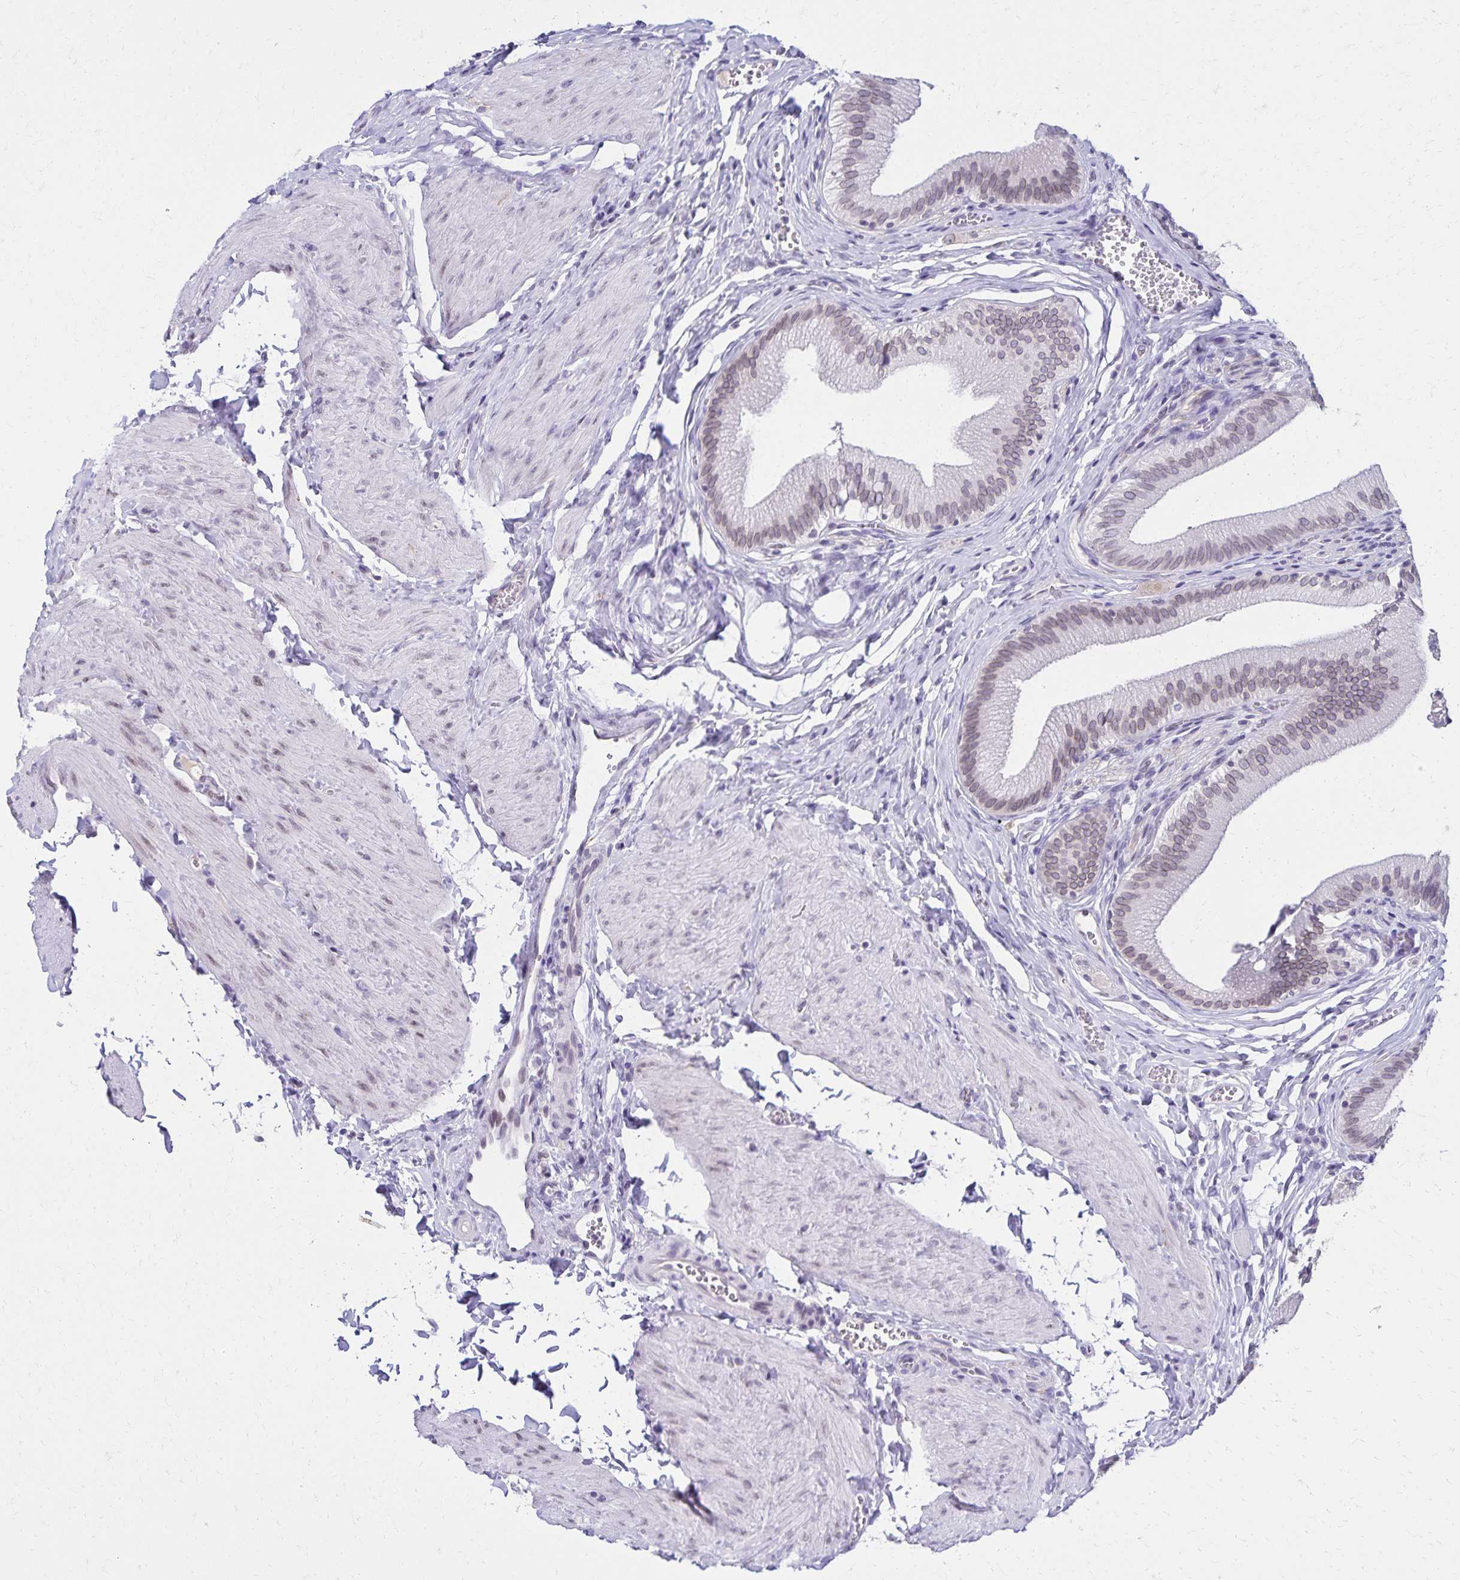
{"staining": {"intensity": "weak", "quantity": "25%-75%", "location": "cytoplasmic/membranous,nuclear"}, "tissue": "gallbladder", "cell_type": "Glandular cells", "image_type": "normal", "snomed": [{"axis": "morphology", "description": "Normal tissue, NOS"}, {"axis": "topography", "description": "Gallbladder"}, {"axis": "topography", "description": "Peripheral nerve tissue"}], "caption": "Weak cytoplasmic/membranous,nuclear staining is present in about 25%-75% of glandular cells in unremarkable gallbladder.", "gene": "FAM166C", "patient": {"sex": "male", "age": 17}}